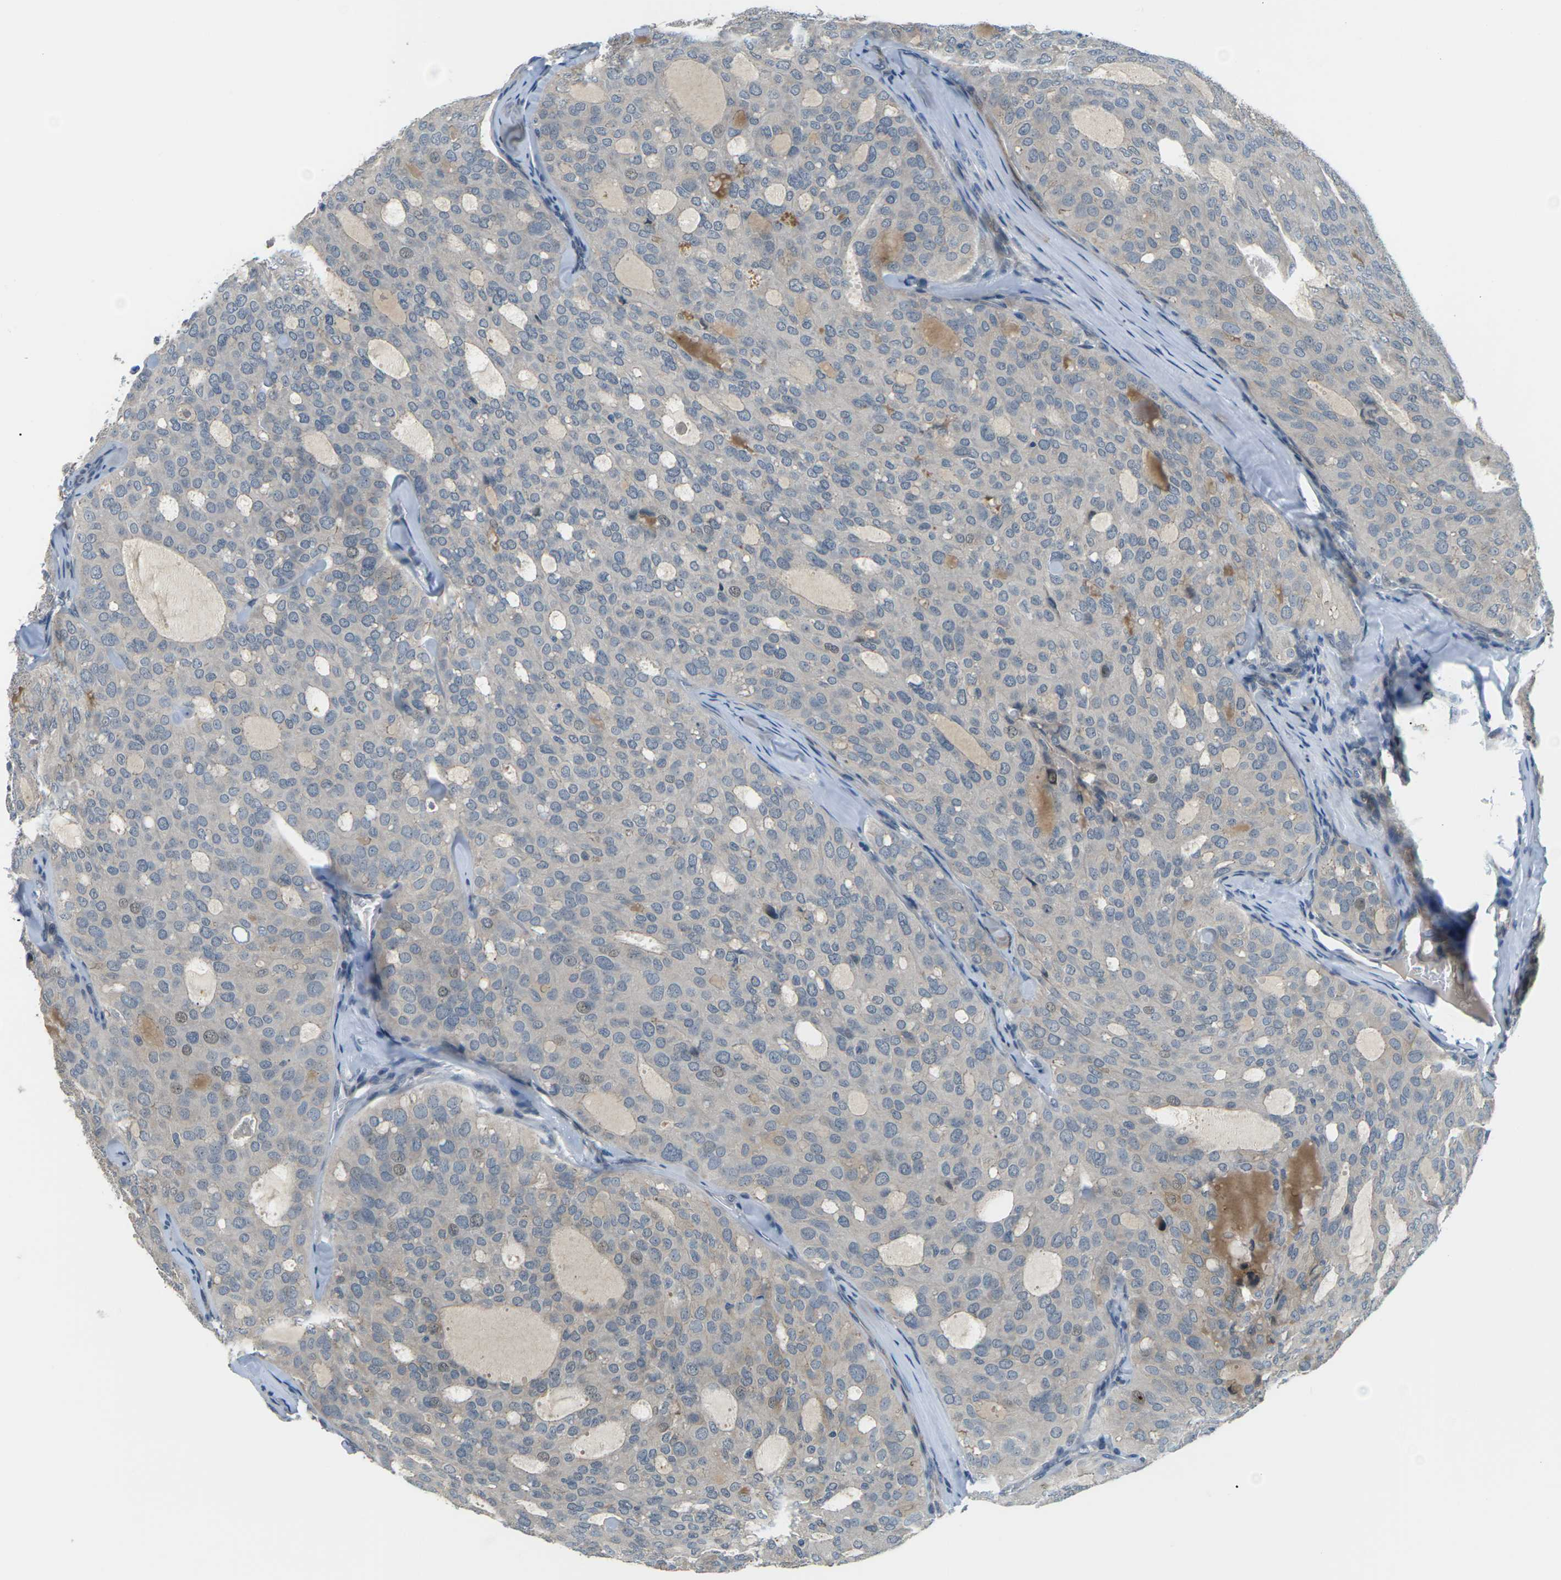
{"staining": {"intensity": "weak", "quantity": "25%-75%", "location": "cytoplasmic/membranous"}, "tissue": "thyroid cancer", "cell_type": "Tumor cells", "image_type": "cancer", "snomed": [{"axis": "morphology", "description": "Follicular adenoma carcinoma, NOS"}, {"axis": "topography", "description": "Thyroid gland"}], "caption": "A high-resolution histopathology image shows immunohistochemistry staining of follicular adenoma carcinoma (thyroid), which shows weak cytoplasmic/membranous expression in about 25%-75% of tumor cells.", "gene": "SLC13A3", "patient": {"sex": "male", "age": 75}}